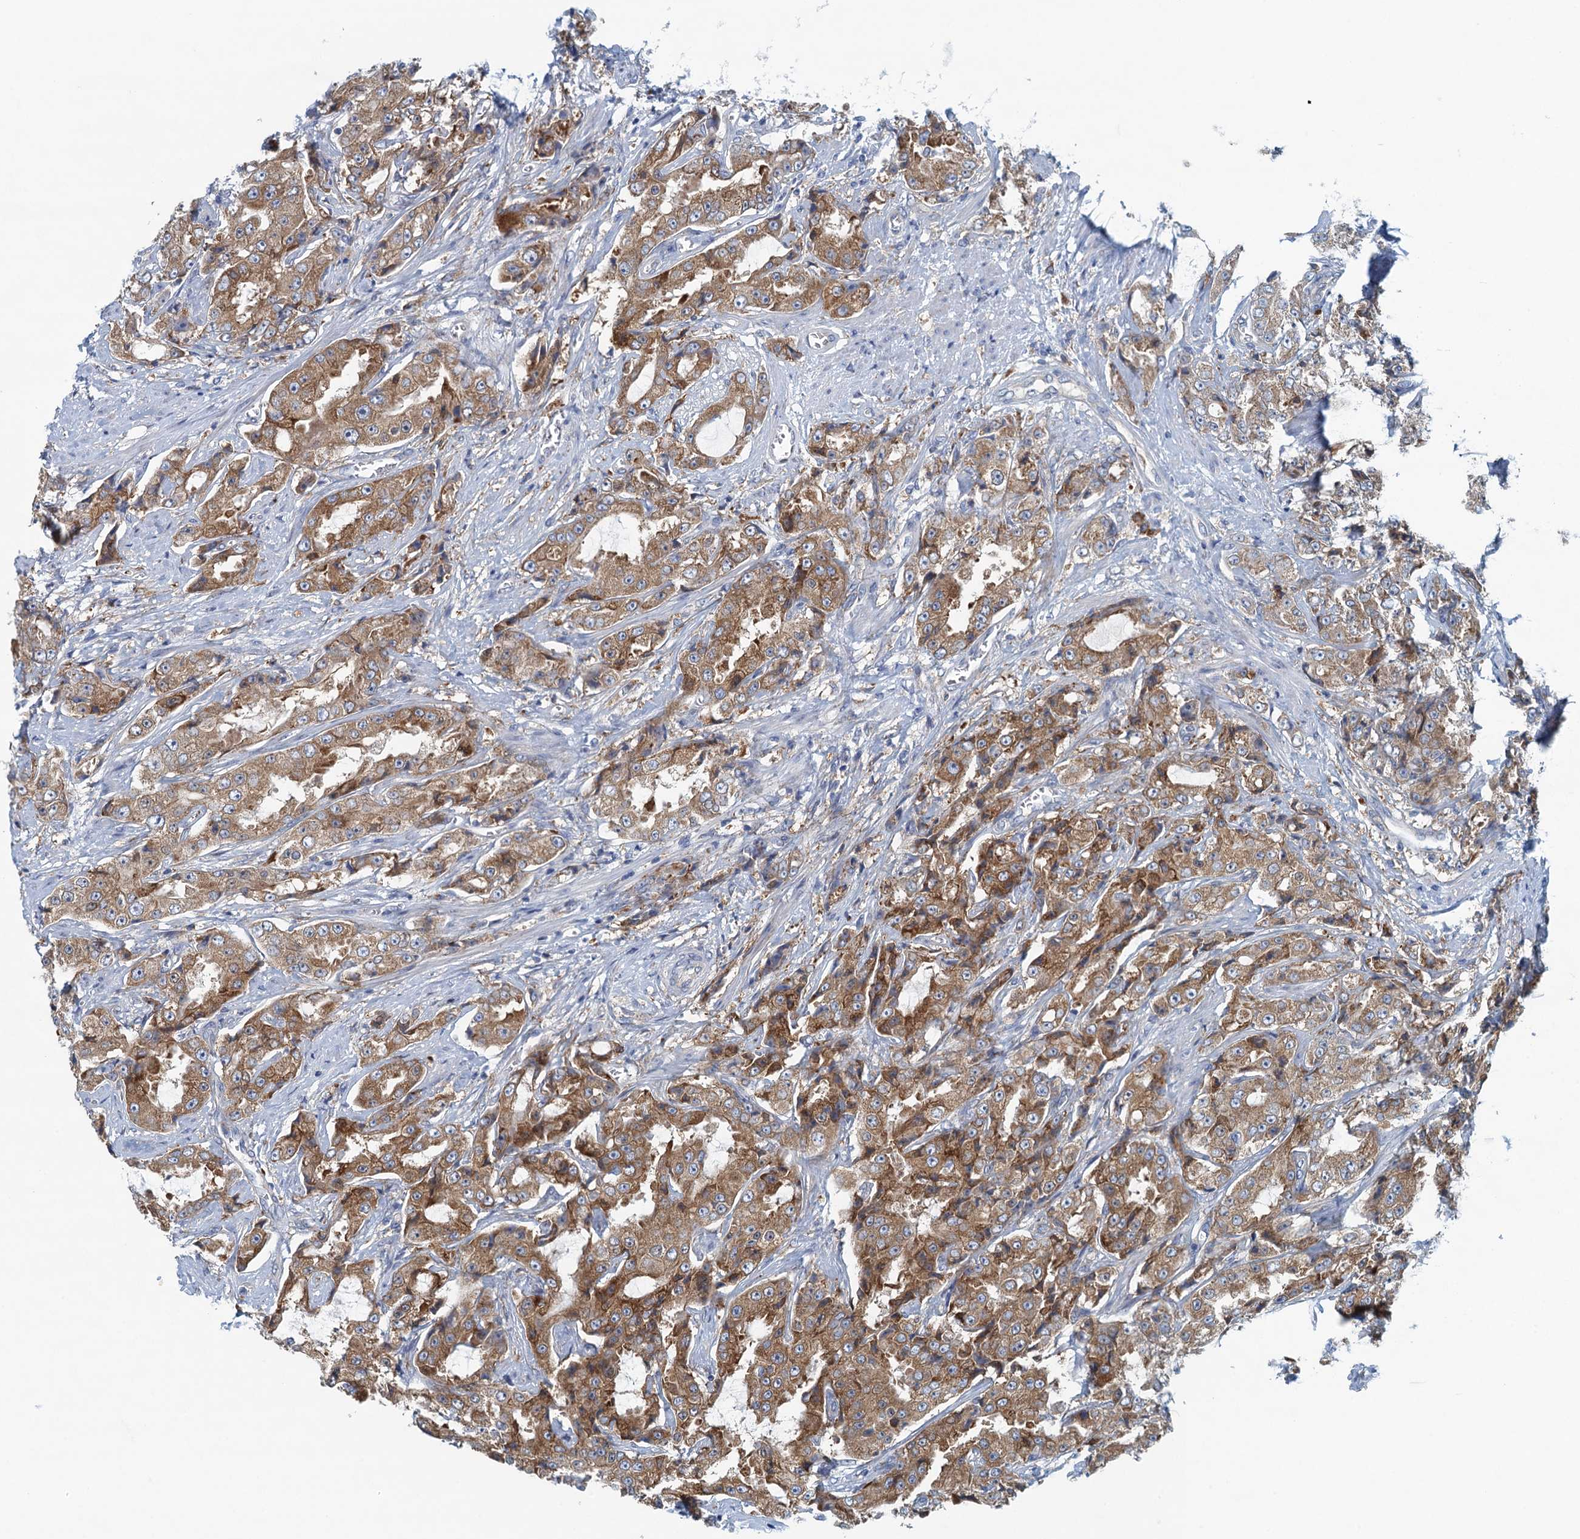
{"staining": {"intensity": "moderate", "quantity": ">75%", "location": "cytoplasmic/membranous"}, "tissue": "prostate cancer", "cell_type": "Tumor cells", "image_type": "cancer", "snomed": [{"axis": "morphology", "description": "Adenocarcinoma, High grade"}, {"axis": "topography", "description": "Prostate"}], "caption": "An IHC image of neoplastic tissue is shown. Protein staining in brown highlights moderate cytoplasmic/membranous positivity in prostate cancer (adenocarcinoma (high-grade)) within tumor cells.", "gene": "MYDGF", "patient": {"sex": "male", "age": 73}}